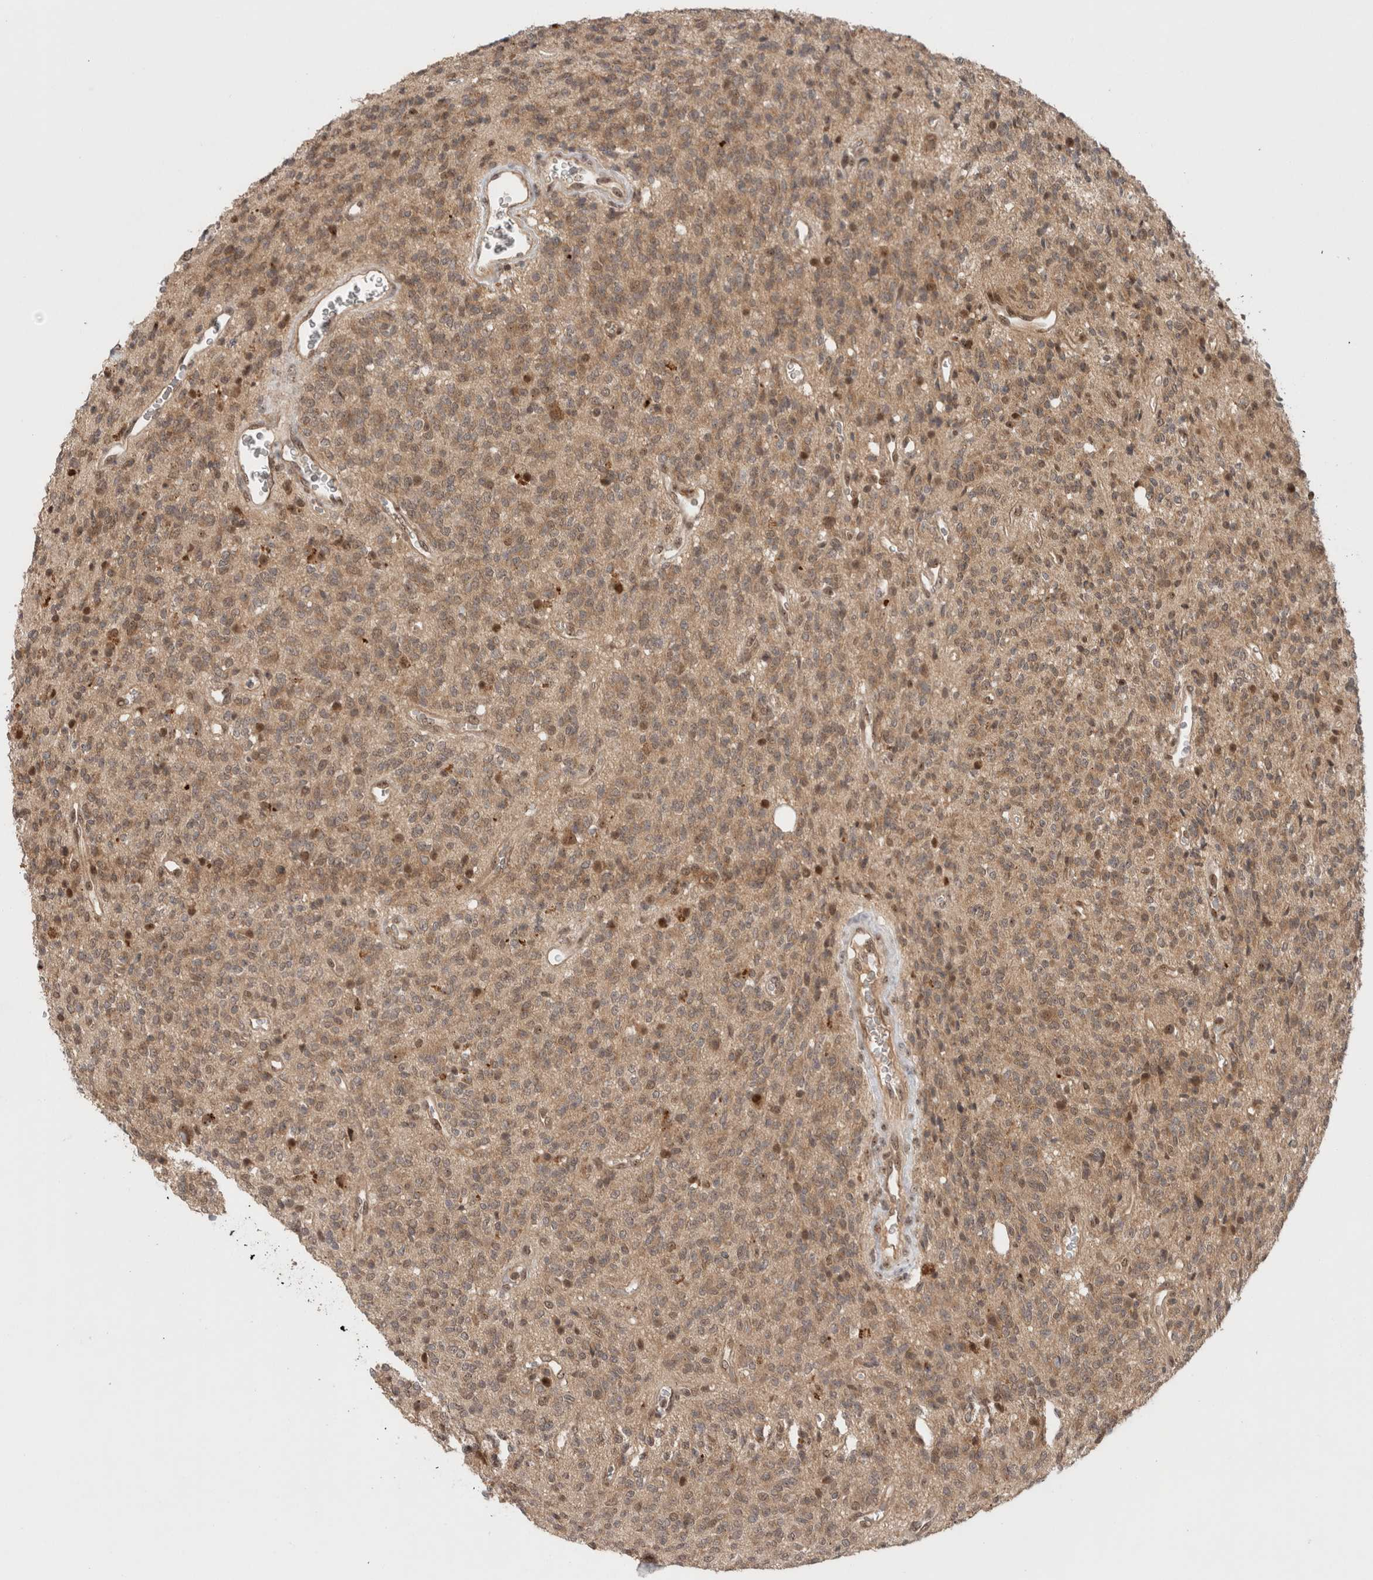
{"staining": {"intensity": "weak", "quantity": "<25%", "location": "nuclear"}, "tissue": "glioma", "cell_type": "Tumor cells", "image_type": "cancer", "snomed": [{"axis": "morphology", "description": "Glioma, malignant, High grade"}, {"axis": "topography", "description": "Brain"}], "caption": "This is an IHC micrograph of human glioma. There is no staining in tumor cells.", "gene": "MPHOSPH6", "patient": {"sex": "male", "age": 34}}